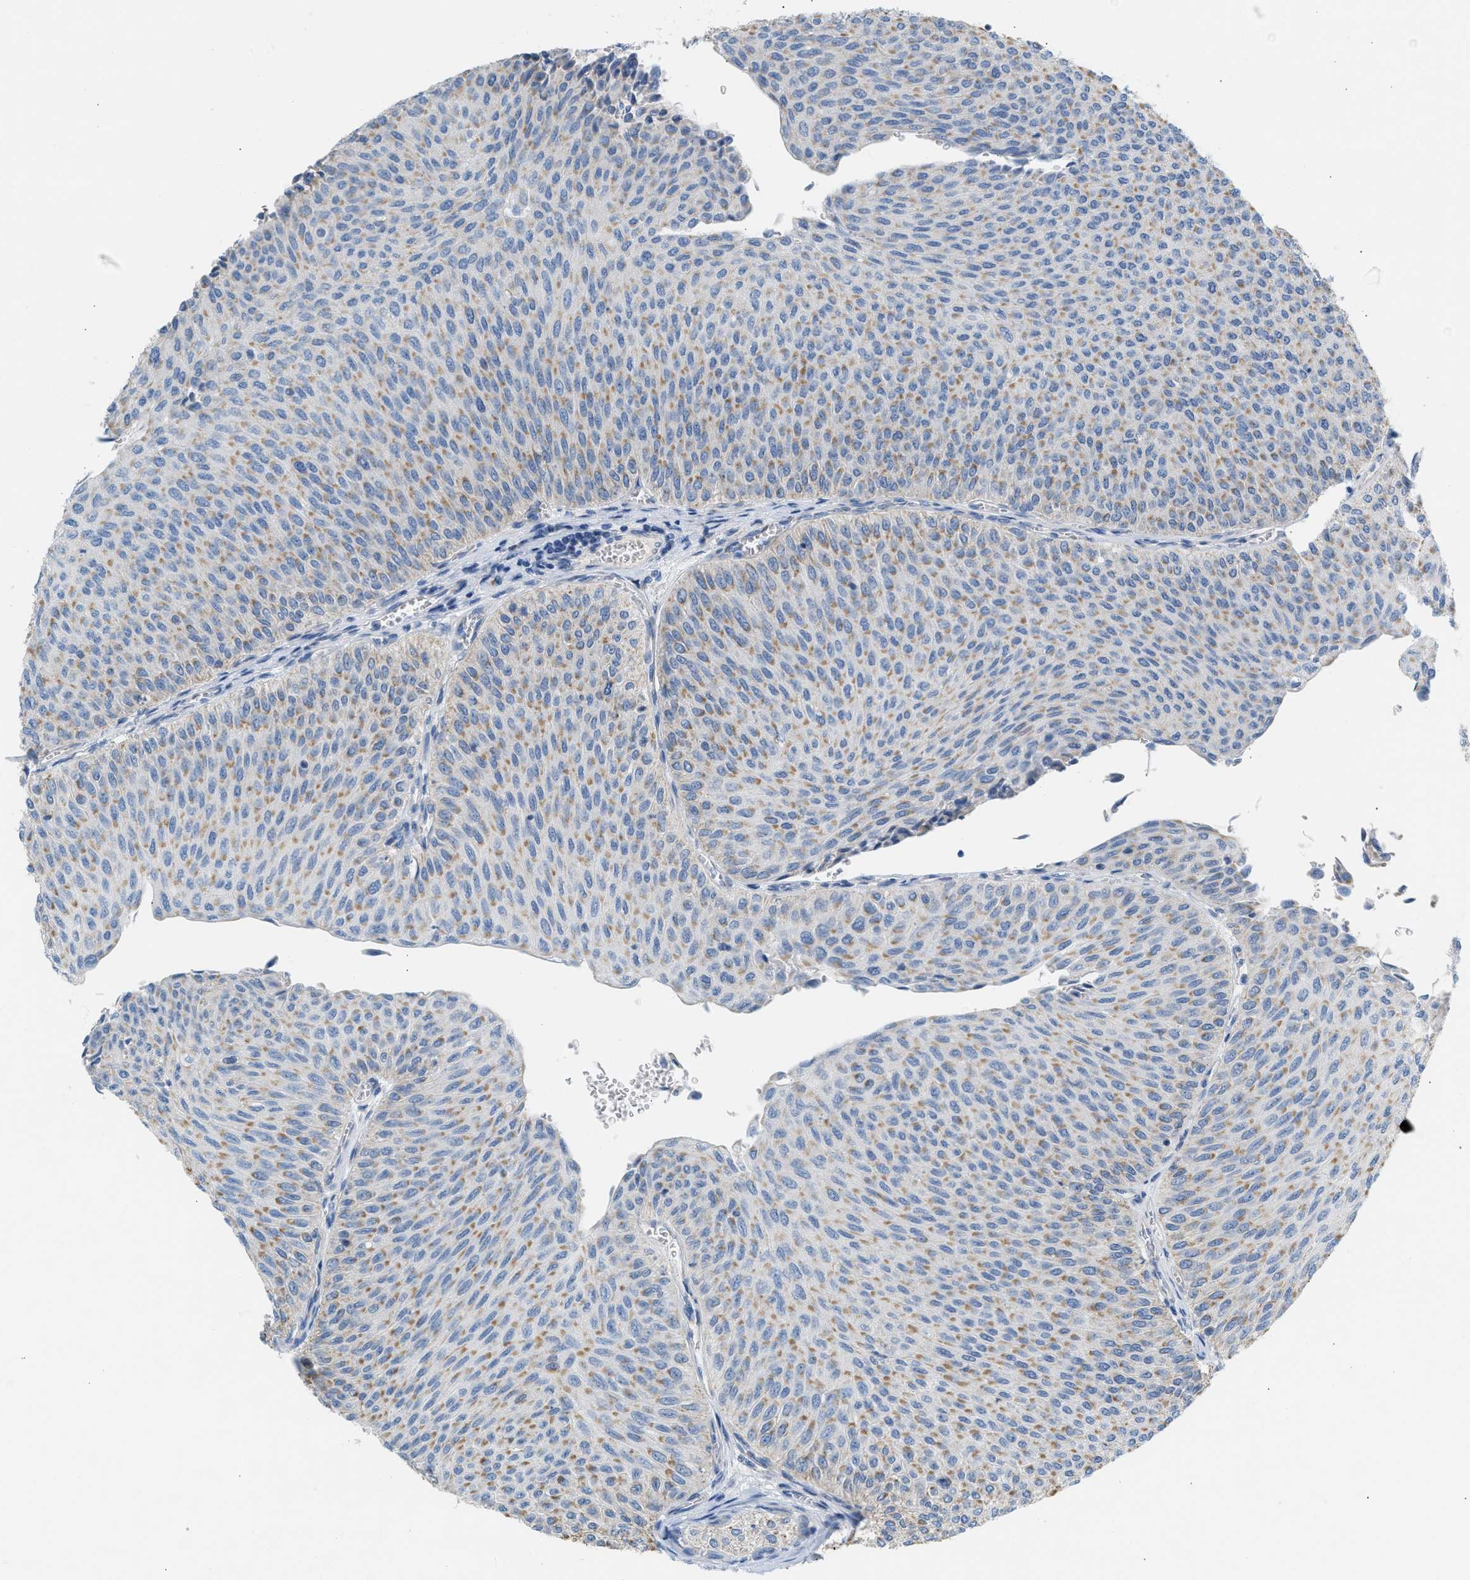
{"staining": {"intensity": "moderate", "quantity": ">75%", "location": "cytoplasmic/membranous"}, "tissue": "urothelial cancer", "cell_type": "Tumor cells", "image_type": "cancer", "snomed": [{"axis": "morphology", "description": "Urothelial carcinoma, Low grade"}, {"axis": "topography", "description": "Urinary bladder"}], "caption": "The micrograph reveals immunohistochemical staining of urothelial cancer. There is moderate cytoplasmic/membranous expression is seen in about >75% of tumor cells.", "gene": "NDUFS8", "patient": {"sex": "male", "age": 78}}